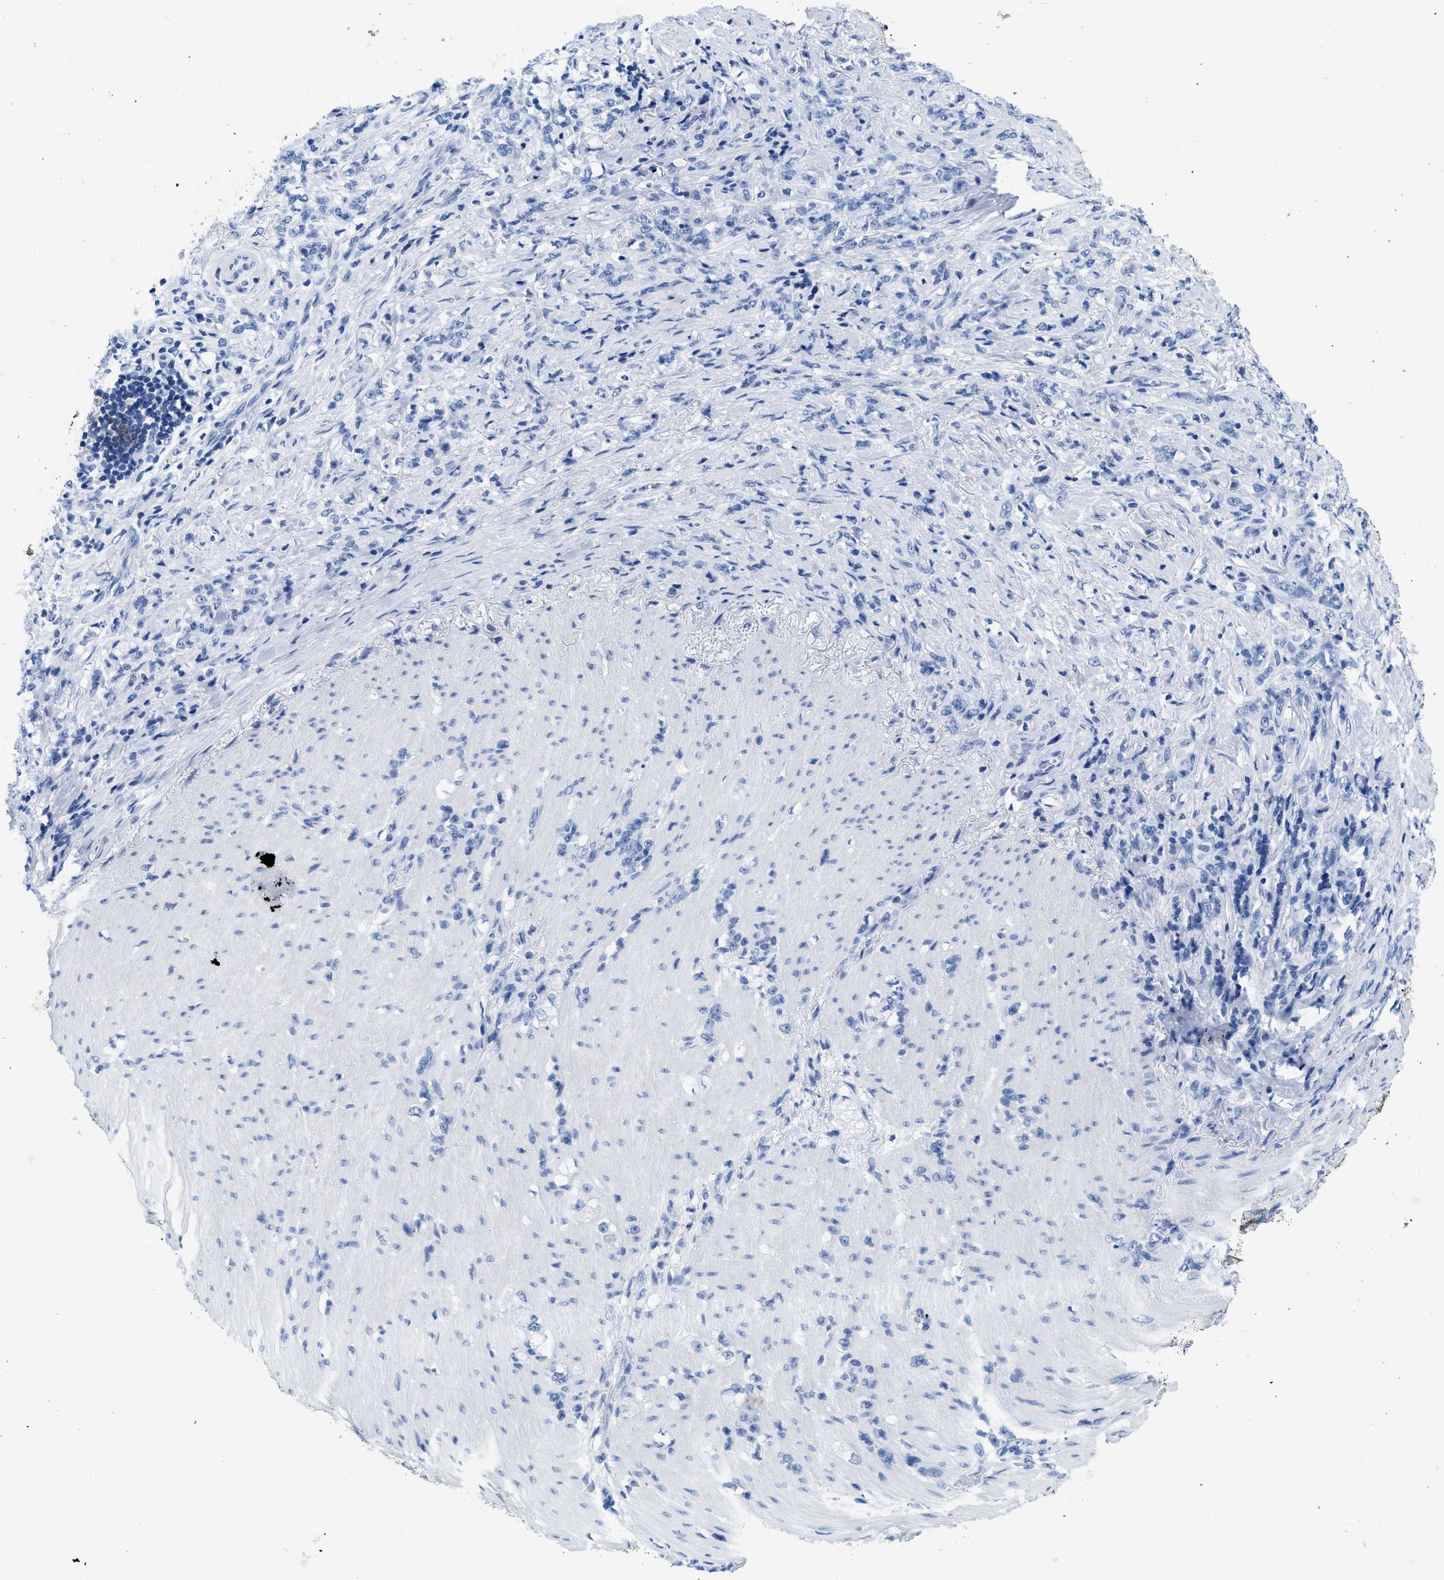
{"staining": {"intensity": "negative", "quantity": "none", "location": "none"}, "tissue": "stomach cancer", "cell_type": "Tumor cells", "image_type": "cancer", "snomed": [{"axis": "morphology", "description": "Adenocarcinoma, NOS"}, {"axis": "topography", "description": "Stomach, lower"}], "caption": "The IHC histopathology image has no significant staining in tumor cells of adenocarcinoma (stomach) tissue.", "gene": "CR1", "patient": {"sex": "male", "age": 88}}